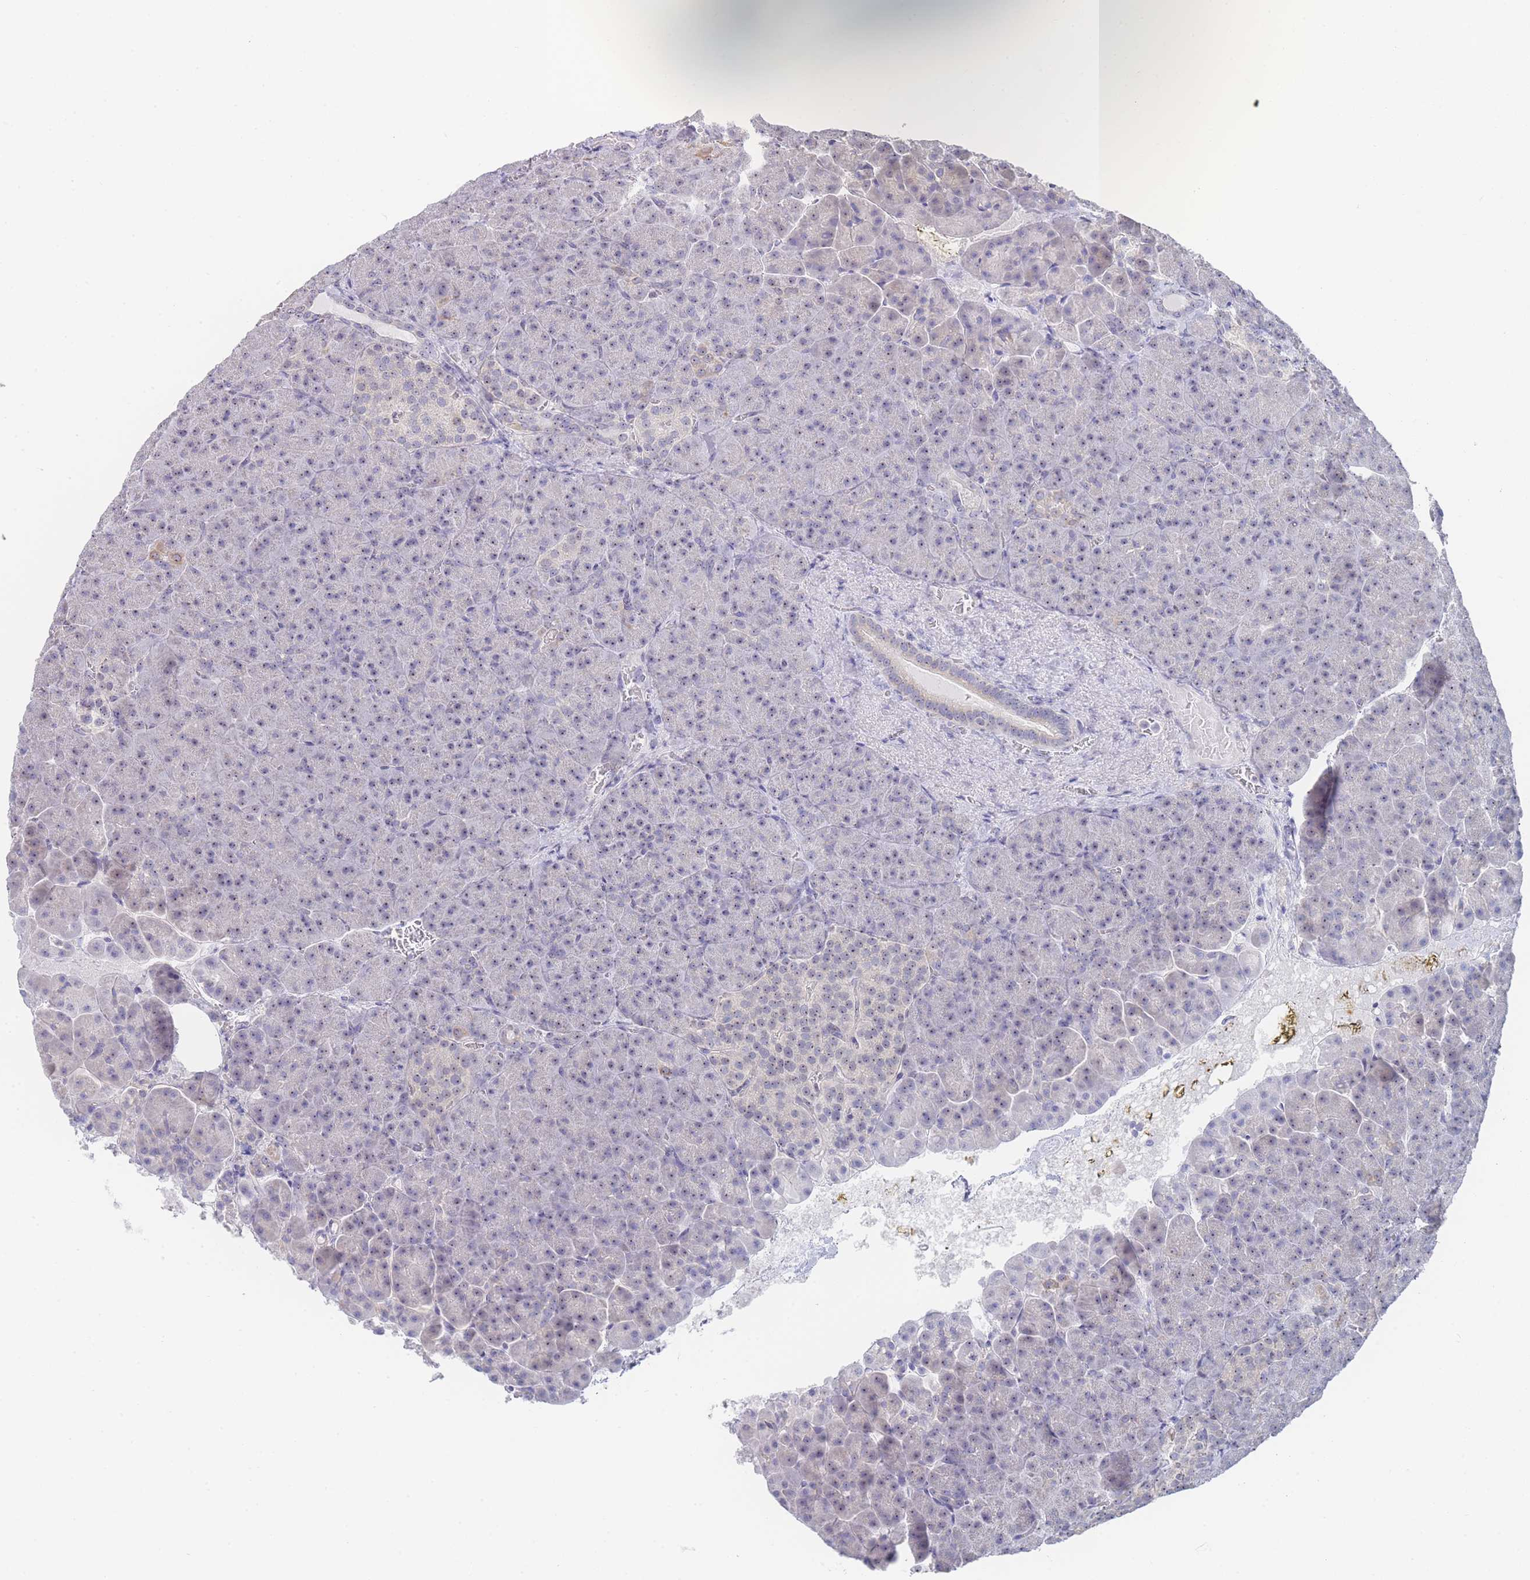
{"staining": {"intensity": "weak", "quantity": "<25%", "location": "nuclear"}, "tissue": "pancreas", "cell_type": "Exocrine glandular cells", "image_type": "normal", "snomed": [{"axis": "morphology", "description": "Normal tissue, NOS"}, {"axis": "topography", "description": "Pancreas"}], "caption": "Immunohistochemistry image of unremarkable pancreas: pancreas stained with DAB shows no significant protein expression in exocrine glandular cells. (DAB (3,3'-diaminobenzidine) immunohistochemistry, high magnification).", "gene": "ZNF142", "patient": {"sex": "female", "age": 74}}